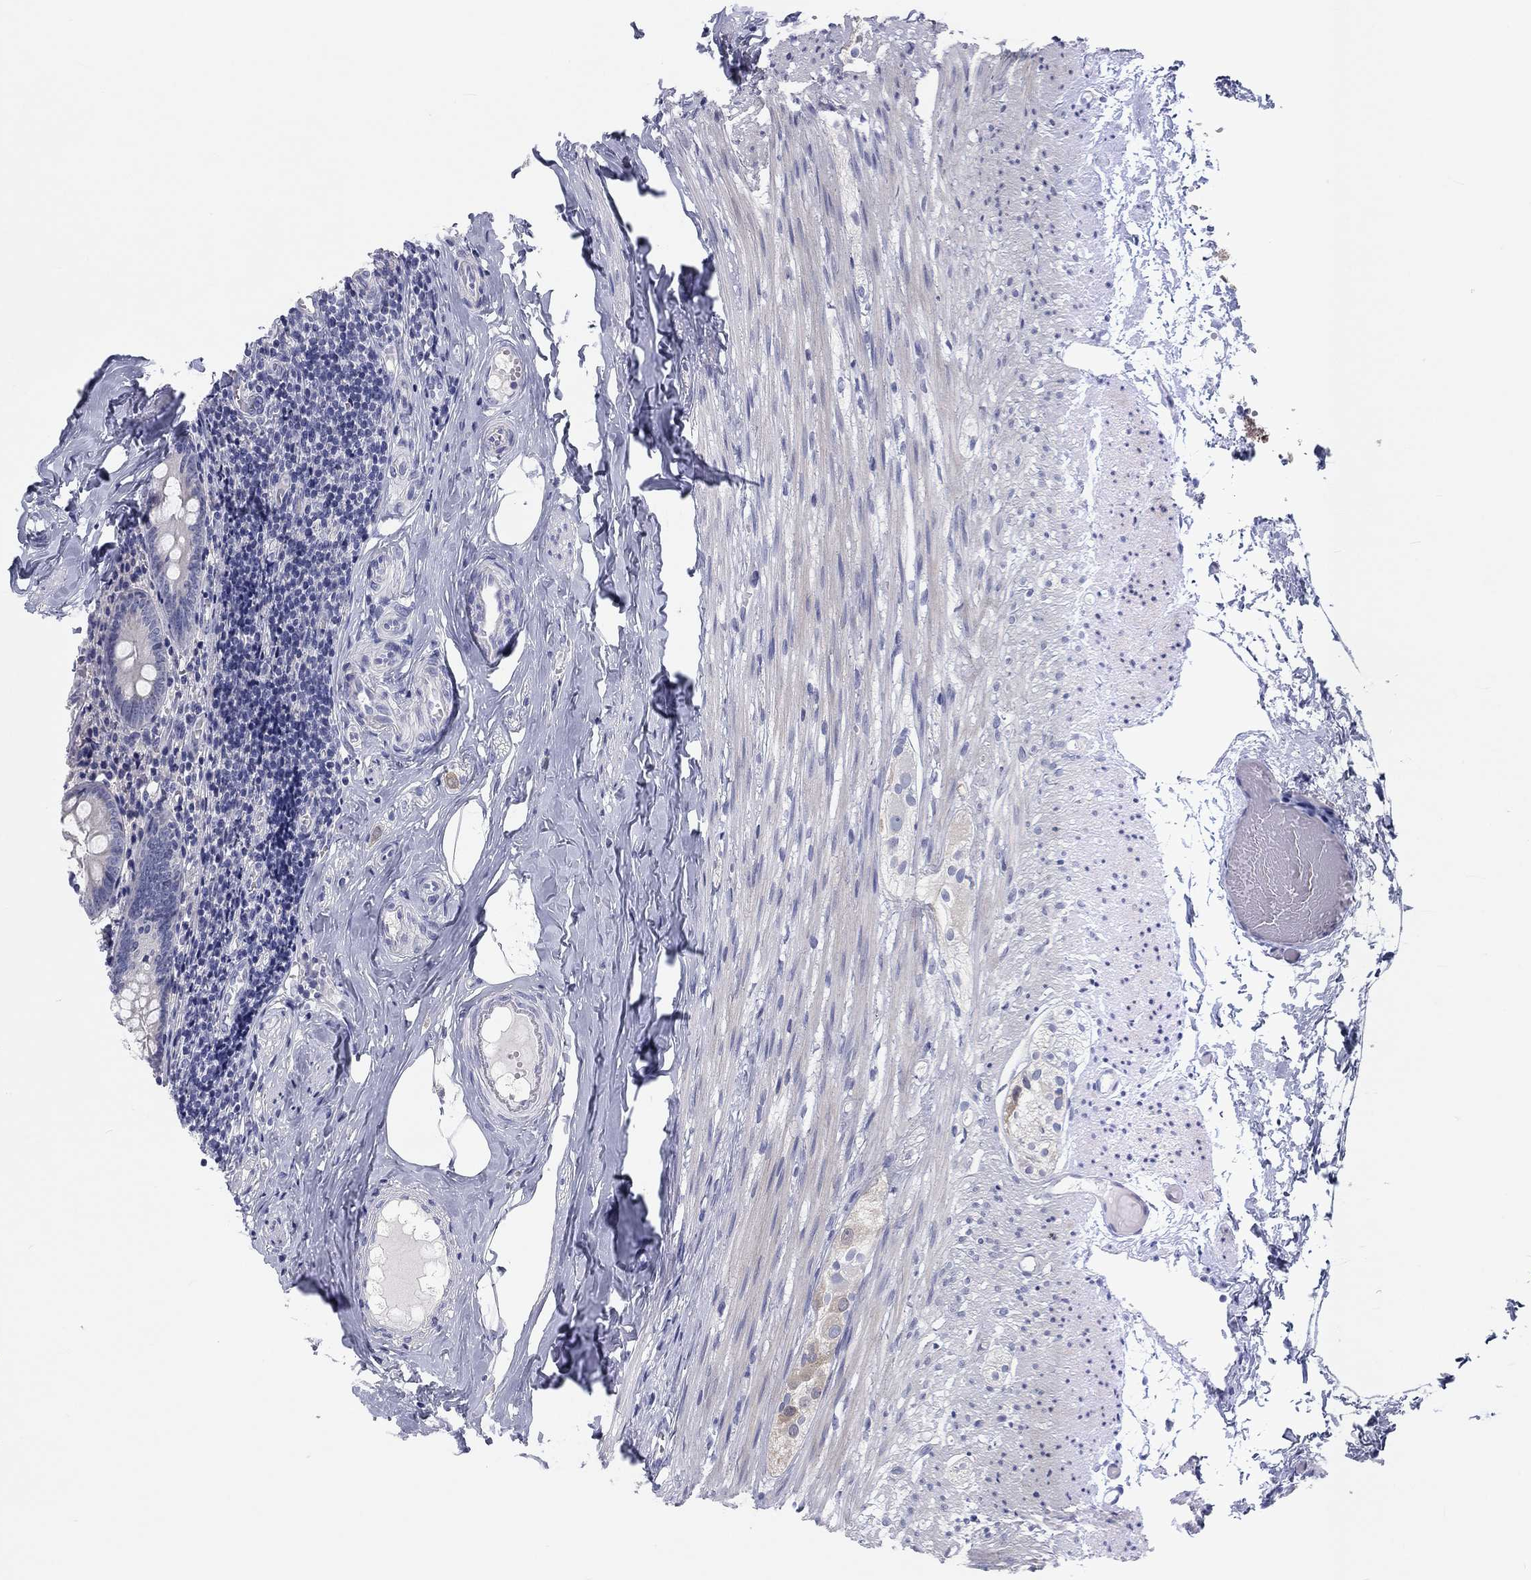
{"staining": {"intensity": "negative", "quantity": "none", "location": "none"}, "tissue": "appendix", "cell_type": "Glandular cells", "image_type": "normal", "snomed": [{"axis": "morphology", "description": "Normal tissue, NOS"}, {"axis": "topography", "description": "Appendix"}], "caption": "IHC image of normal human appendix stained for a protein (brown), which reveals no staining in glandular cells.", "gene": "CALB1", "patient": {"sex": "female", "age": 23}}